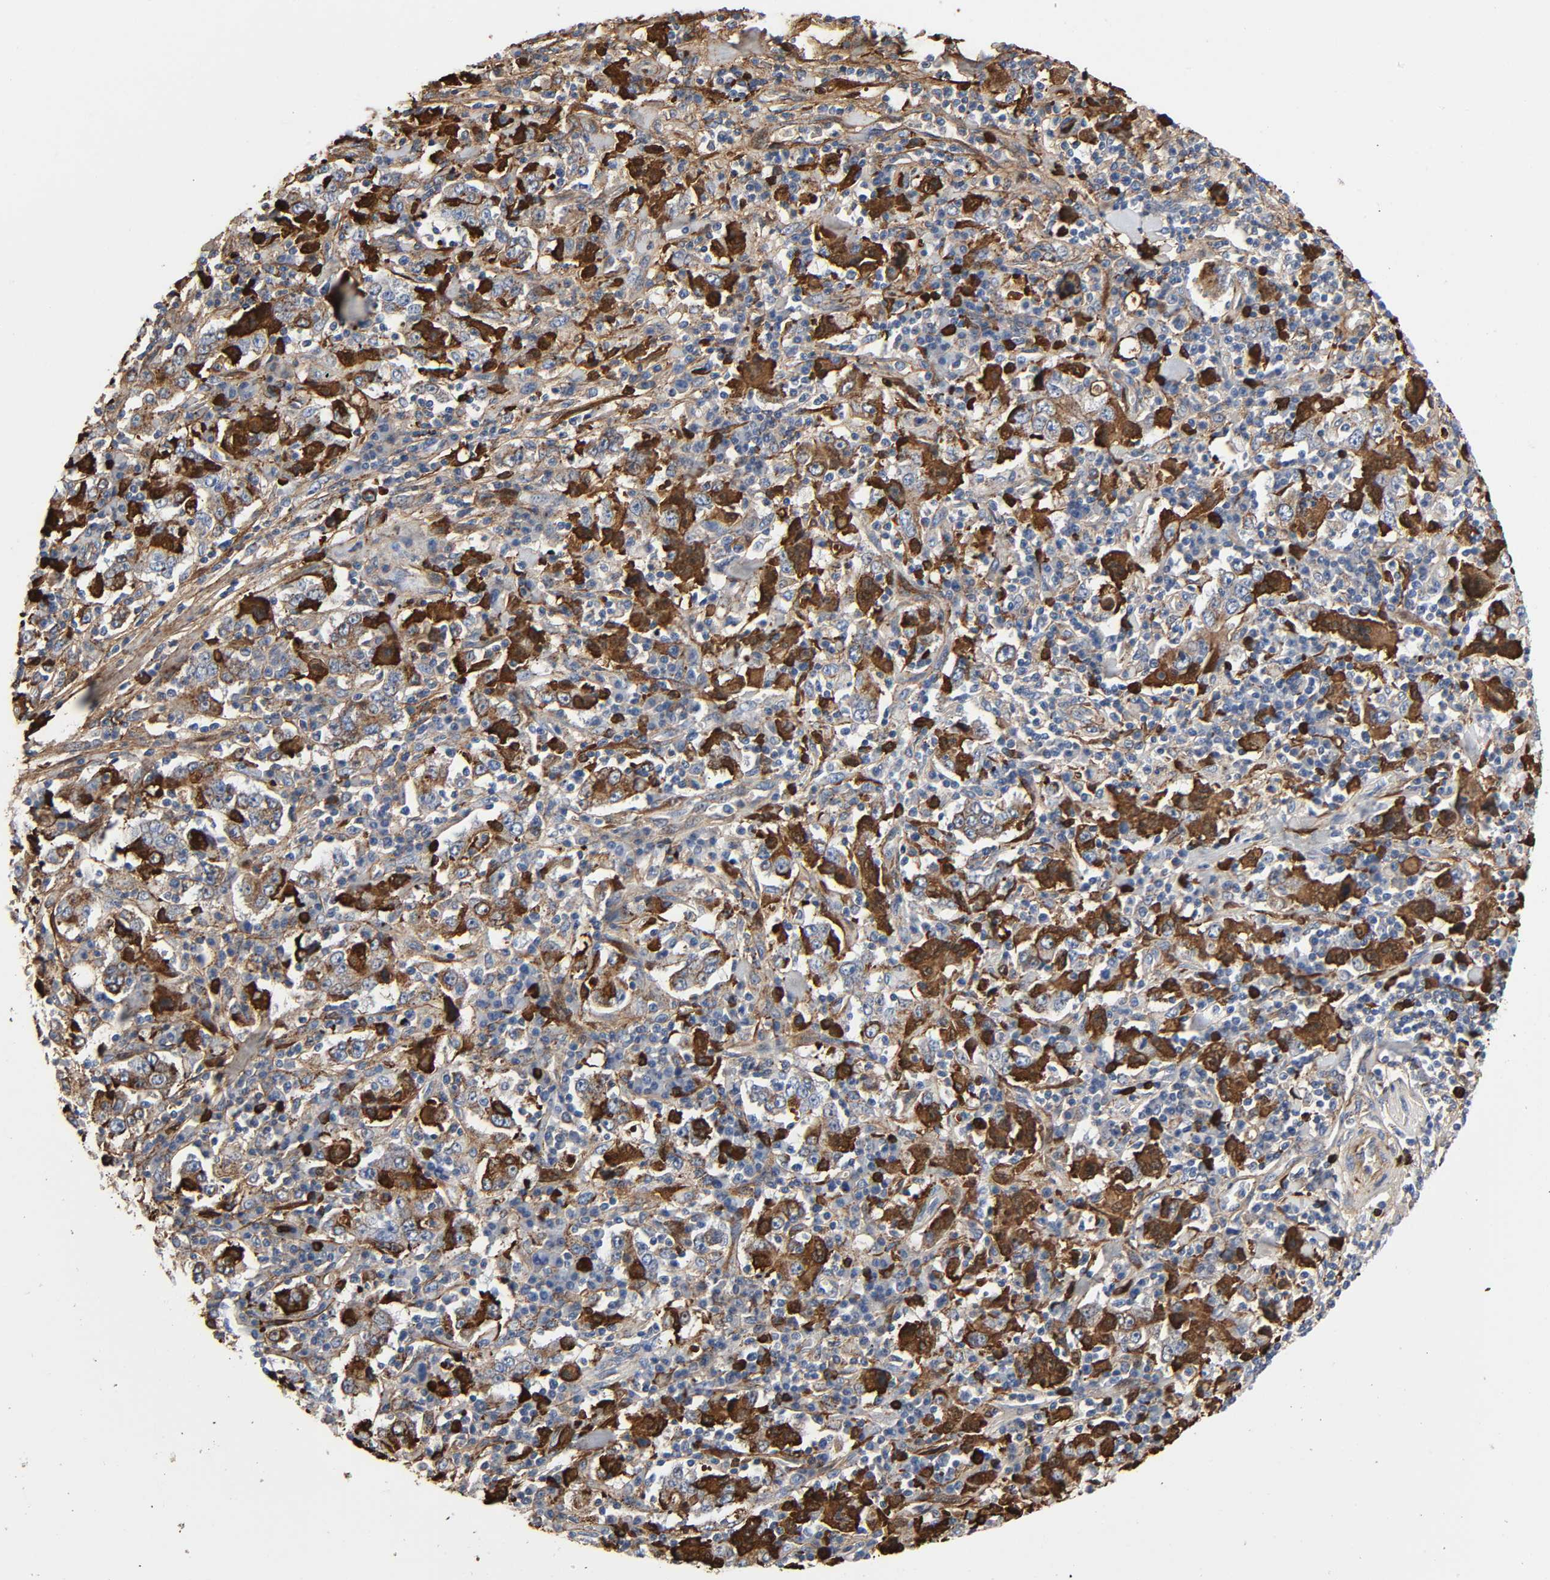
{"staining": {"intensity": "weak", "quantity": ">75%", "location": "cytoplasmic/membranous"}, "tissue": "stomach cancer", "cell_type": "Tumor cells", "image_type": "cancer", "snomed": [{"axis": "morphology", "description": "Normal tissue, NOS"}, {"axis": "morphology", "description": "Adenocarcinoma, NOS"}, {"axis": "topography", "description": "Stomach, upper"}, {"axis": "topography", "description": "Stomach"}], "caption": "Immunohistochemical staining of stomach cancer (adenocarcinoma) displays low levels of weak cytoplasmic/membranous staining in about >75% of tumor cells.", "gene": "C3", "patient": {"sex": "male", "age": 59}}